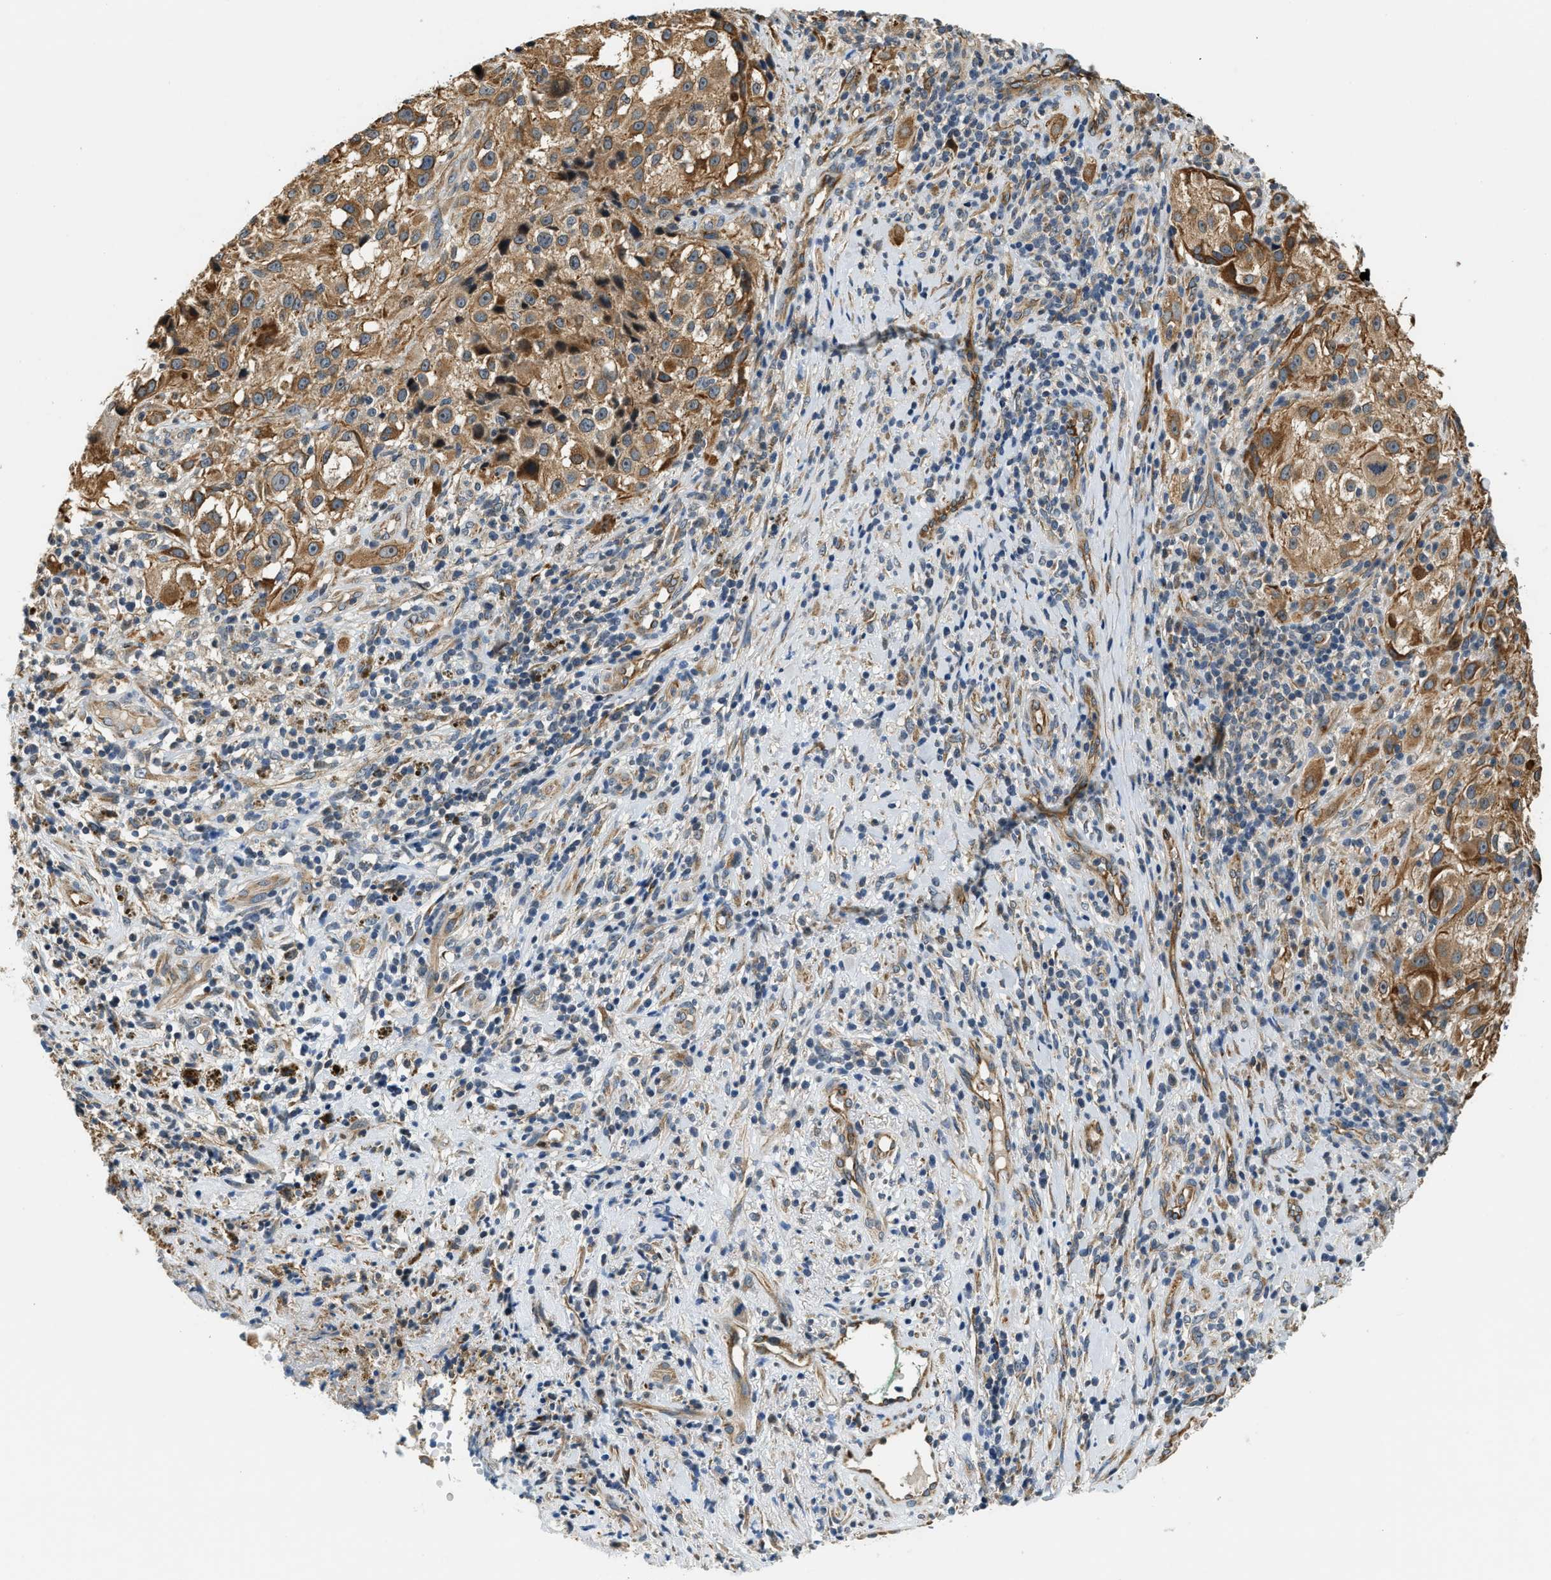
{"staining": {"intensity": "moderate", "quantity": ">75%", "location": "cytoplasmic/membranous"}, "tissue": "melanoma", "cell_type": "Tumor cells", "image_type": "cancer", "snomed": [{"axis": "morphology", "description": "Necrosis, NOS"}, {"axis": "morphology", "description": "Malignant melanoma, NOS"}, {"axis": "topography", "description": "Skin"}], "caption": "DAB immunohistochemical staining of malignant melanoma reveals moderate cytoplasmic/membranous protein expression in approximately >75% of tumor cells. Ihc stains the protein of interest in brown and the nuclei are stained blue.", "gene": "ALOX12", "patient": {"sex": "female", "age": 87}}